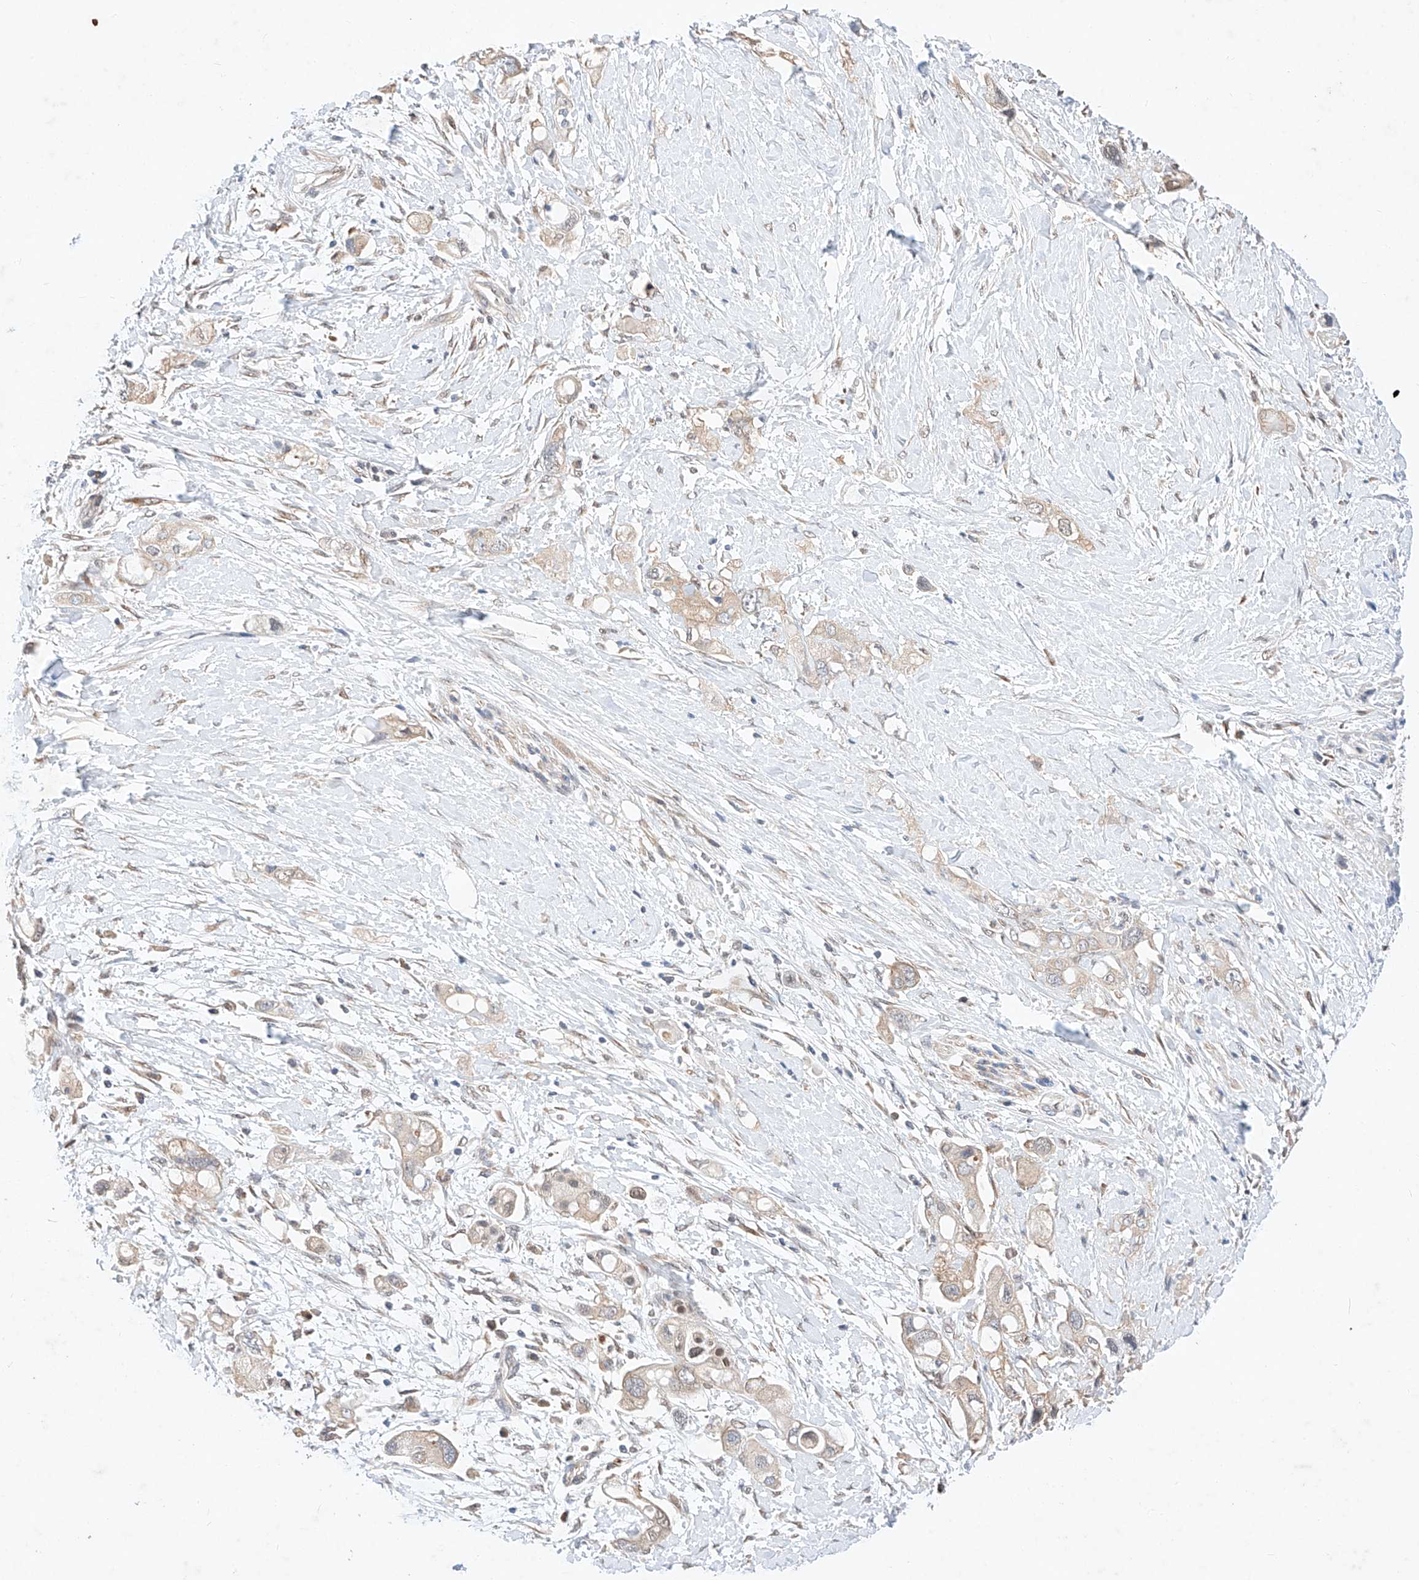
{"staining": {"intensity": "weak", "quantity": "<25%", "location": "cytoplasmic/membranous"}, "tissue": "pancreatic cancer", "cell_type": "Tumor cells", "image_type": "cancer", "snomed": [{"axis": "morphology", "description": "Adenocarcinoma, NOS"}, {"axis": "topography", "description": "Pancreas"}], "caption": "Immunohistochemistry (IHC) histopathology image of neoplastic tissue: human pancreatic cancer stained with DAB (3,3'-diaminobenzidine) shows no significant protein expression in tumor cells.", "gene": "ZSCAN4", "patient": {"sex": "female", "age": 56}}